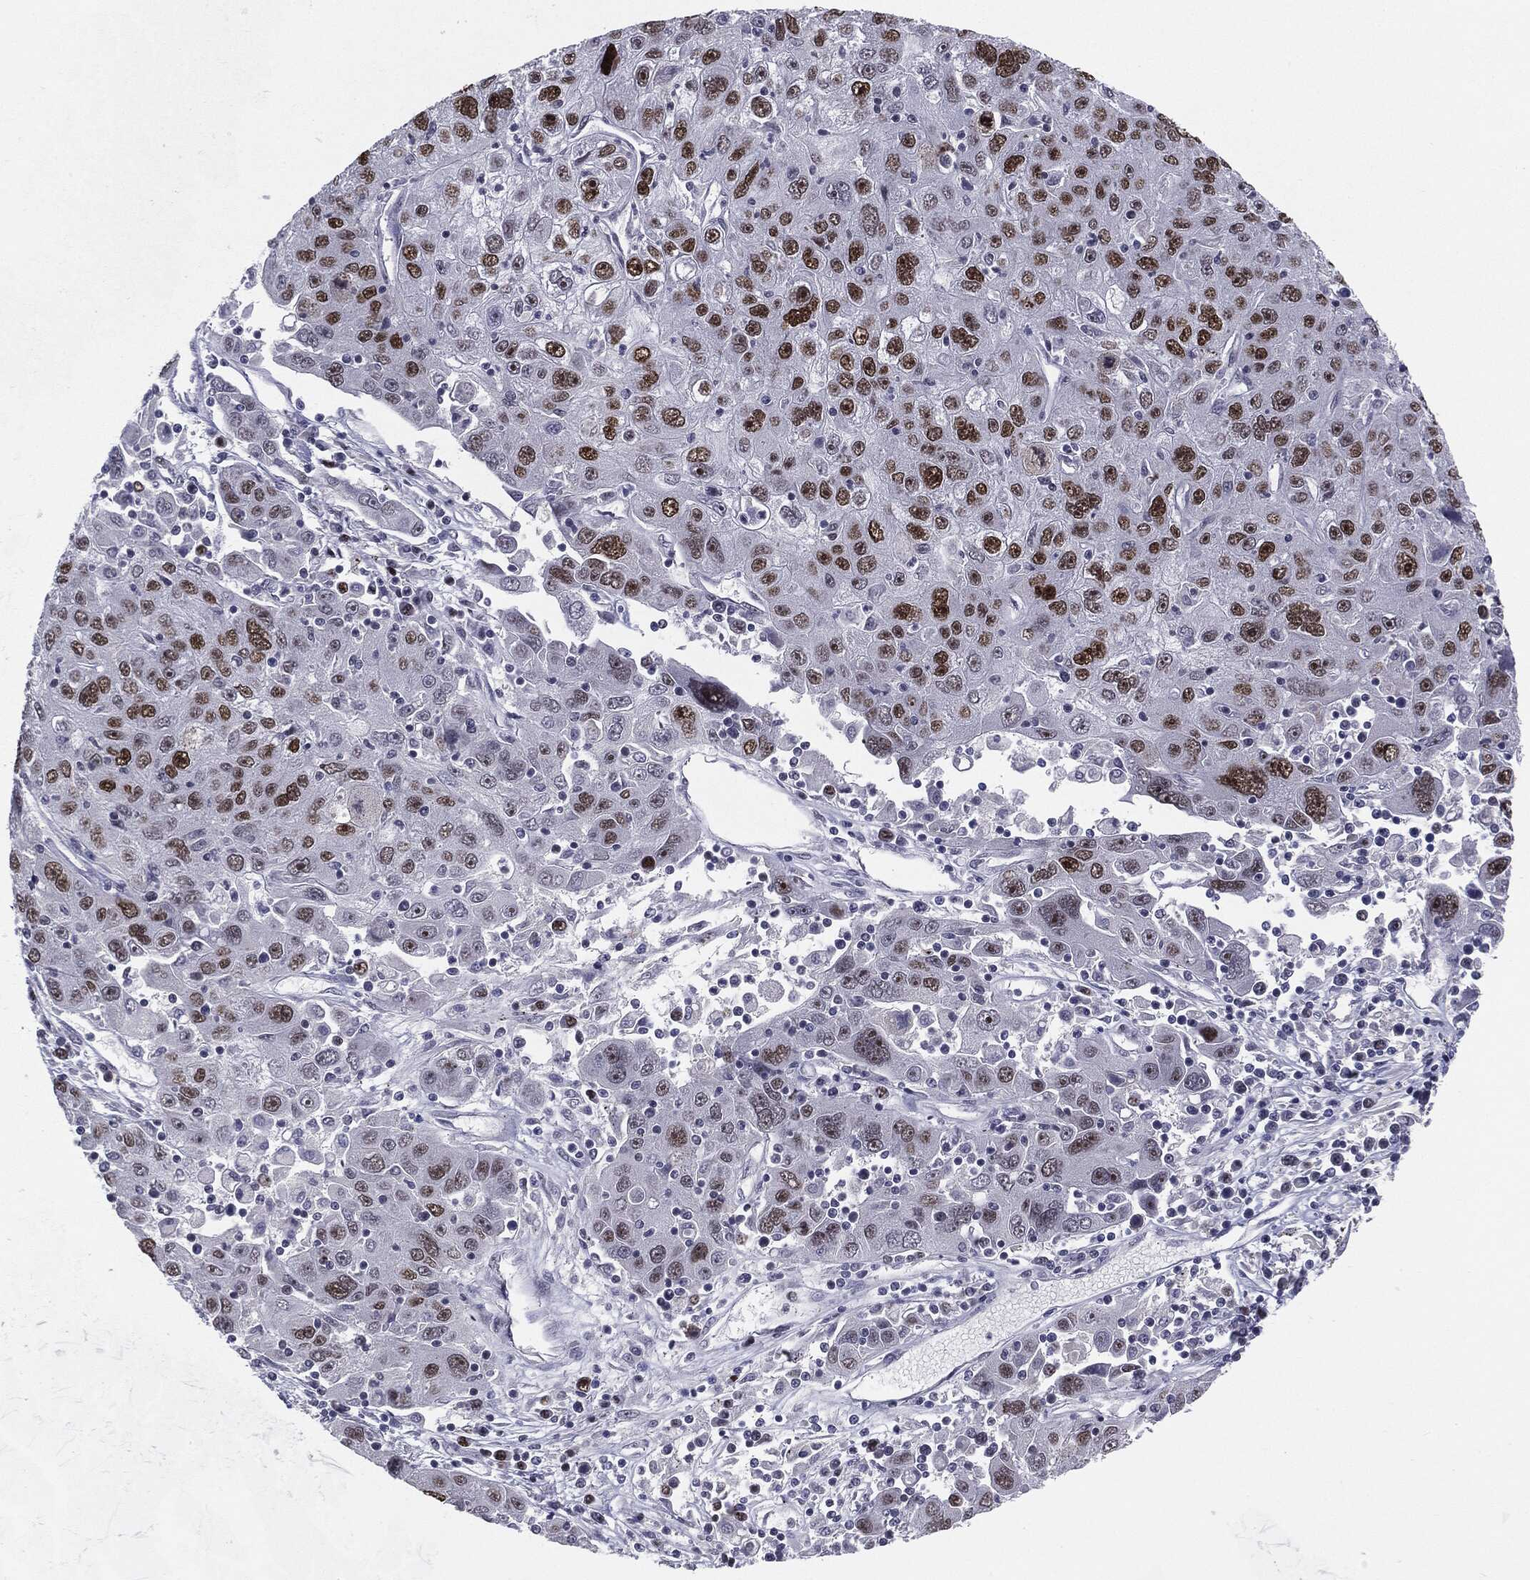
{"staining": {"intensity": "strong", "quantity": ">75%", "location": "nuclear"}, "tissue": "stomach cancer", "cell_type": "Tumor cells", "image_type": "cancer", "snomed": [{"axis": "morphology", "description": "Adenocarcinoma, NOS"}, {"axis": "topography", "description": "Stomach"}], "caption": "Brown immunohistochemical staining in adenocarcinoma (stomach) shows strong nuclear positivity in about >75% of tumor cells. Nuclei are stained in blue.", "gene": "MDC1", "patient": {"sex": "male", "age": 56}}